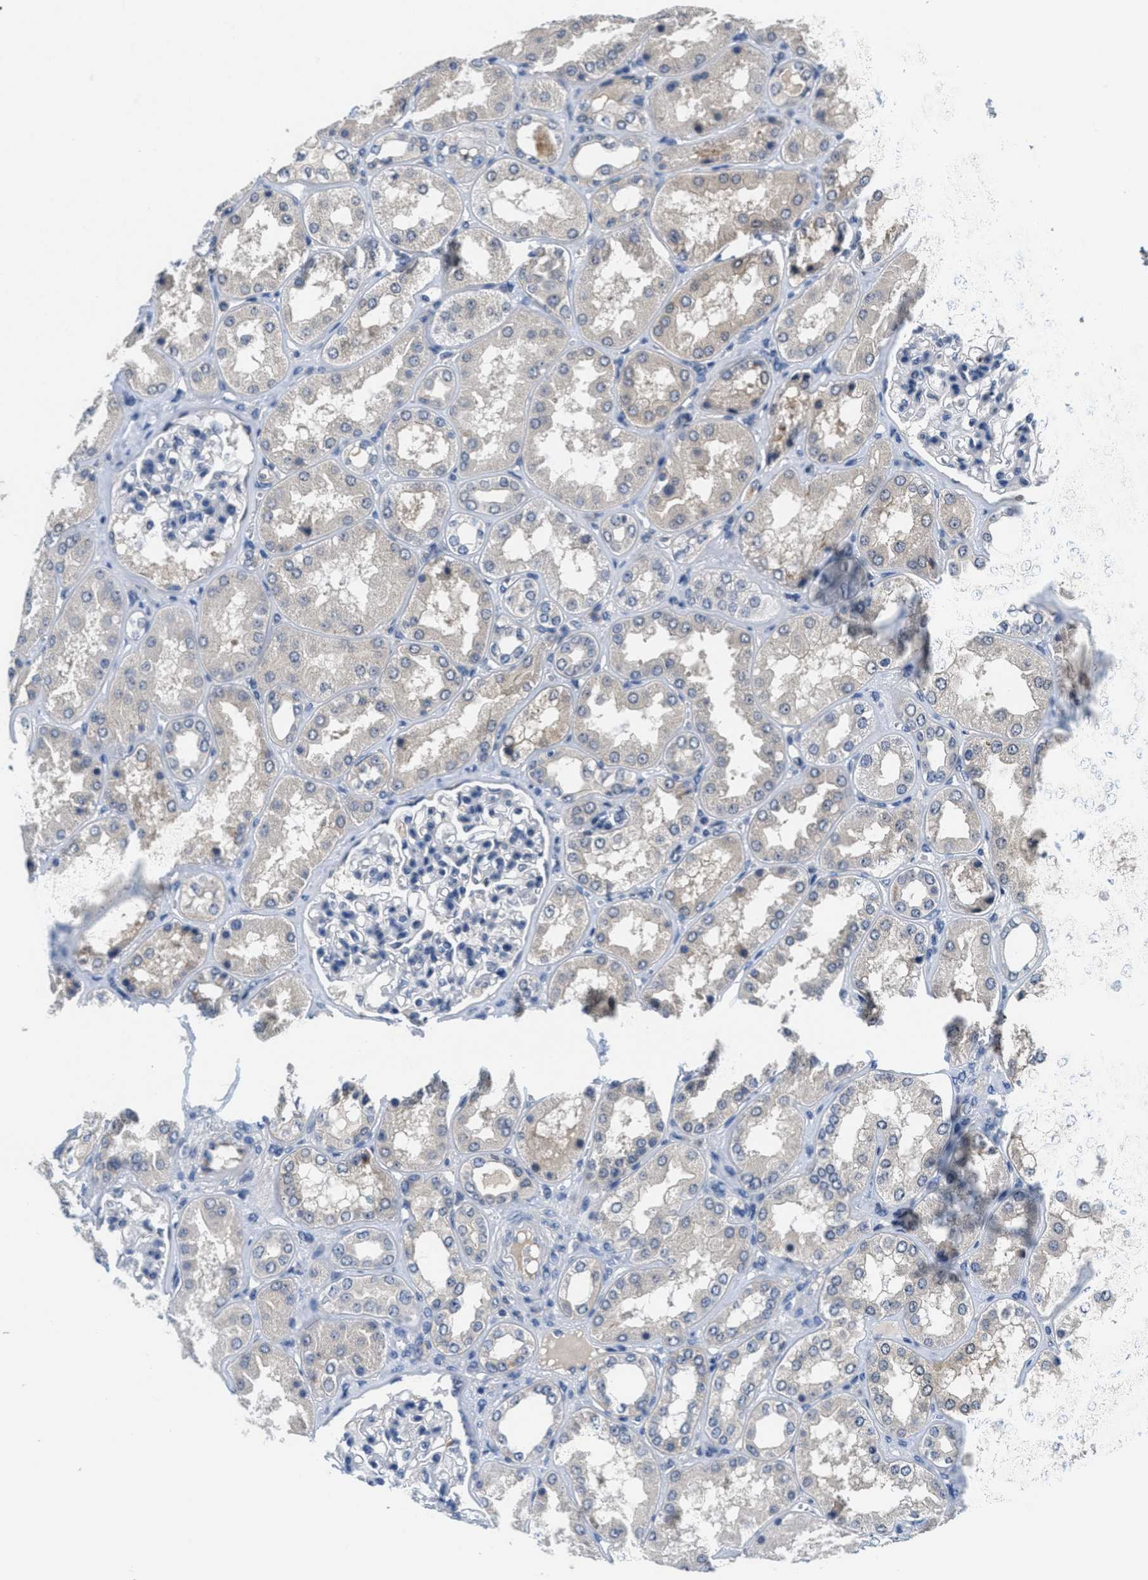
{"staining": {"intensity": "negative", "quantity": "none", "location": "none"}, "tissue": "kidney", "cell_type": "Cells in glomeruli", "image_type": "normal", "snomed": [{"axis": "morphology", "description": "Normal tissue, NOS"}, {"axis": "topography", "description": "Kidney"}], "caption": "IHC of benign kidney reveals no expression in cells in glomeruli. (DAB immunohistochemistry (IHC), high magnification).", "gene": "ANGPT1", "patient": {"sex": "female", "age": 56}}